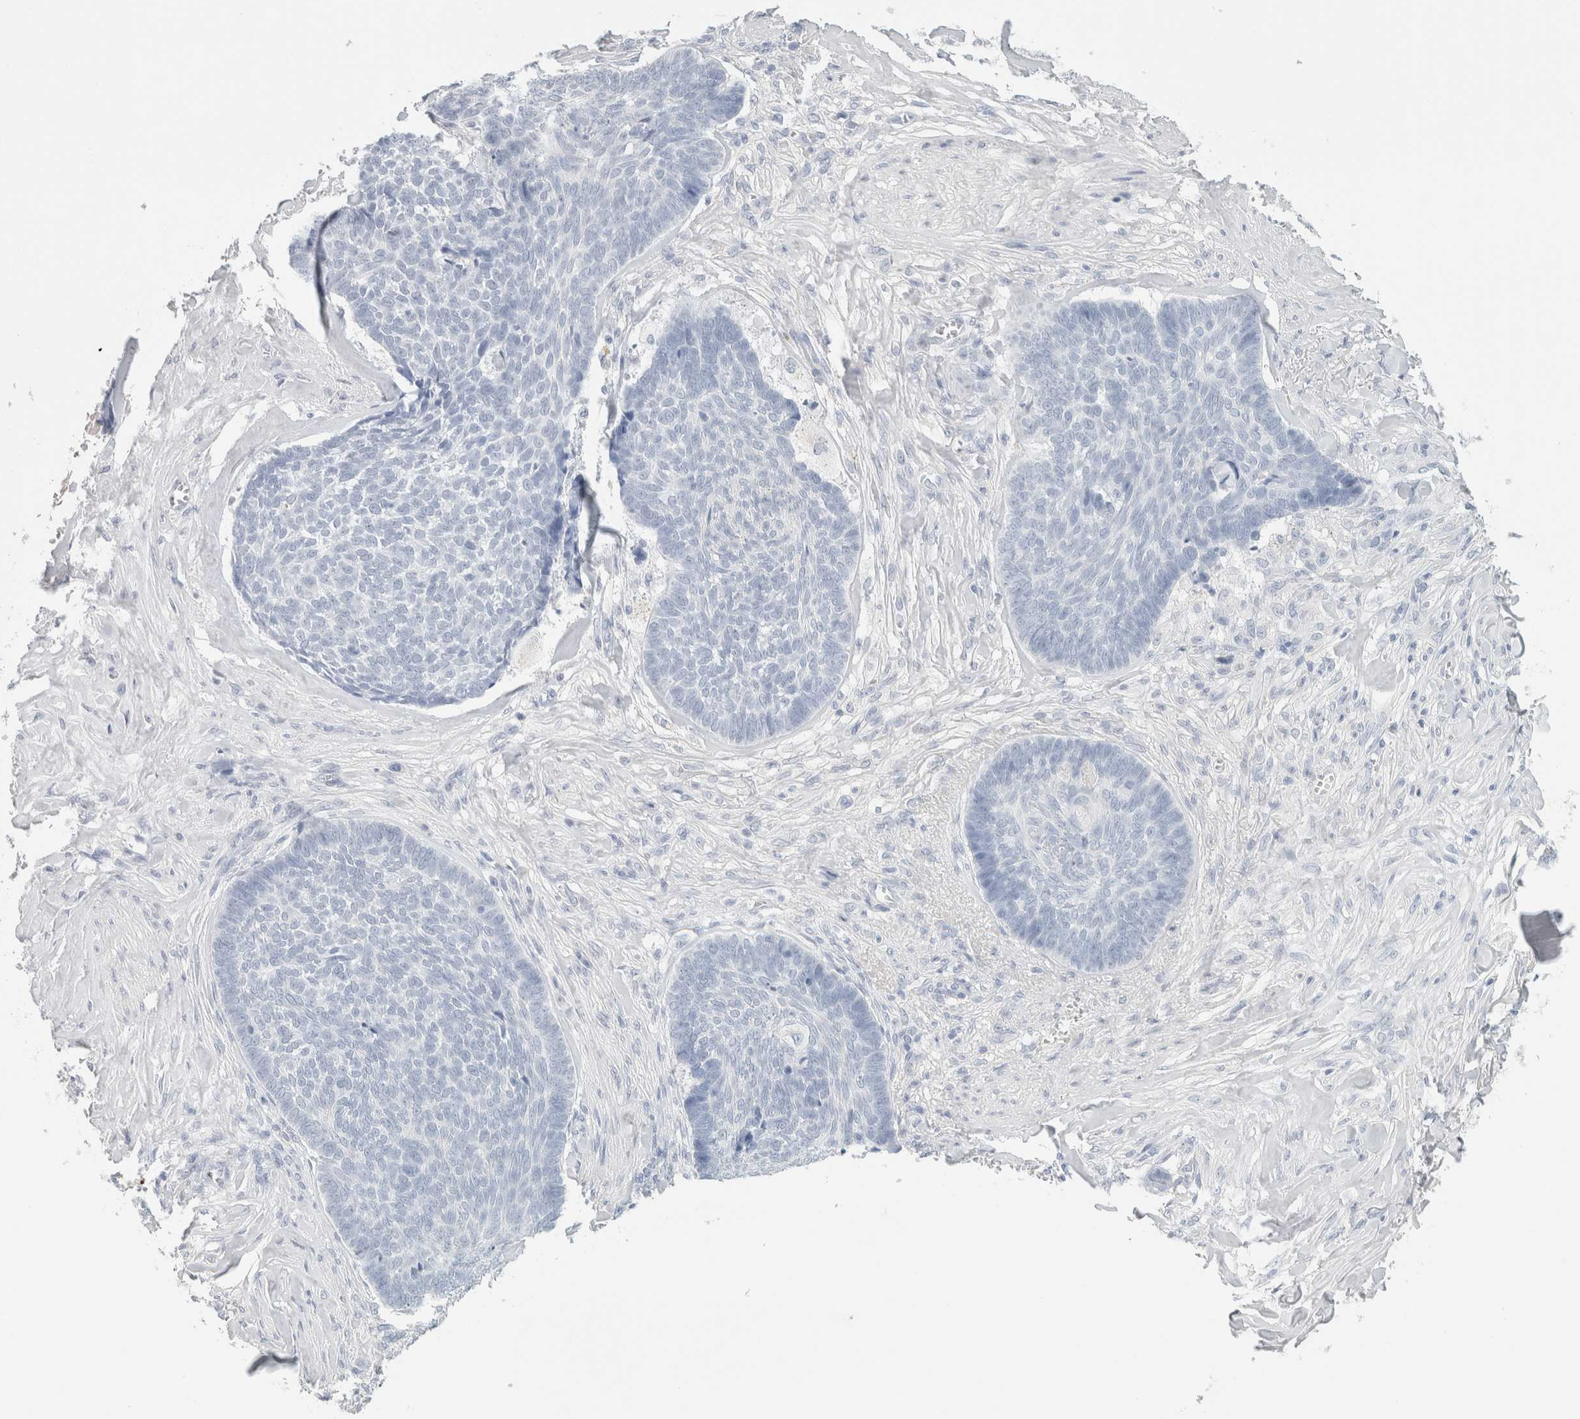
{"staining": {"intensity": "negative", "quantity": "none", "location": "none"}, "tissue": "skin cancer", "cell_type": "Tumor cells", "image_type": "cancer", "snomed": [{"axis": "morphology", "description": "Basal cell carcinoma"}, {"axis": "topography", "description": "Skin"}], "caption": "Skin cancer was stained to show a protein in brown. There is no significant positivity in tumor cells. Nuclei are stained in blue.", "gene": "IL6", "patient": {"sex": "male", "age": 84}}